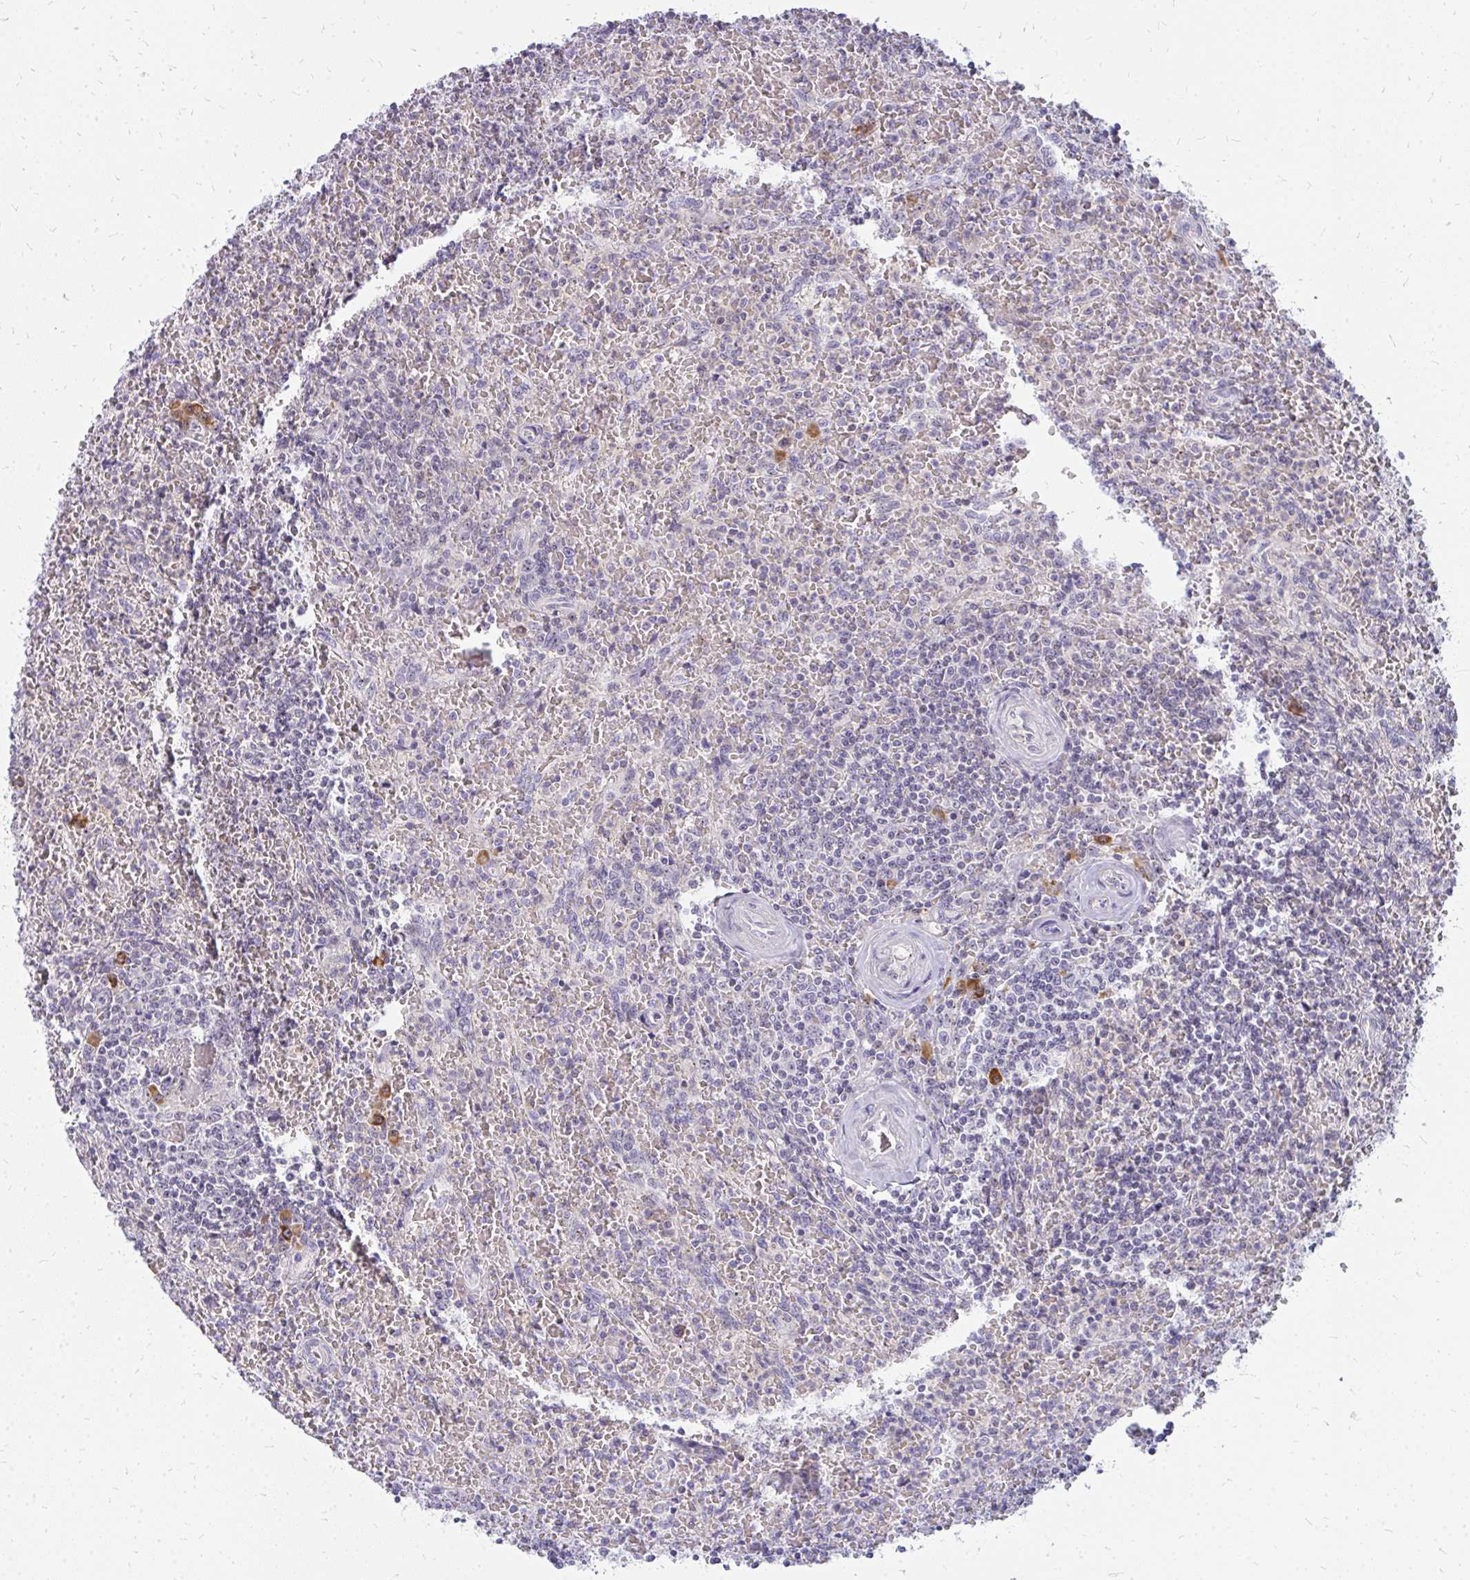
{"staining": {"intensity": "negative", "quantity": "none", "location": "none"}, "tissue": "lymphoma", "cell_type": "Tumor cells", "image_type": "cancer", "snomed": [{"axis": "morphology", "description": "Malignant lymphoma, non-Hodgkin's type, Low grade"}, {"axis": "topography", "description": "Spleen"}], "caption": "Lymphoma stained for a protein using immunohistochemistry shows no expression tumor cells.", "gene": "FAM9A", "patient": {"sex": "female", "age": 64}}